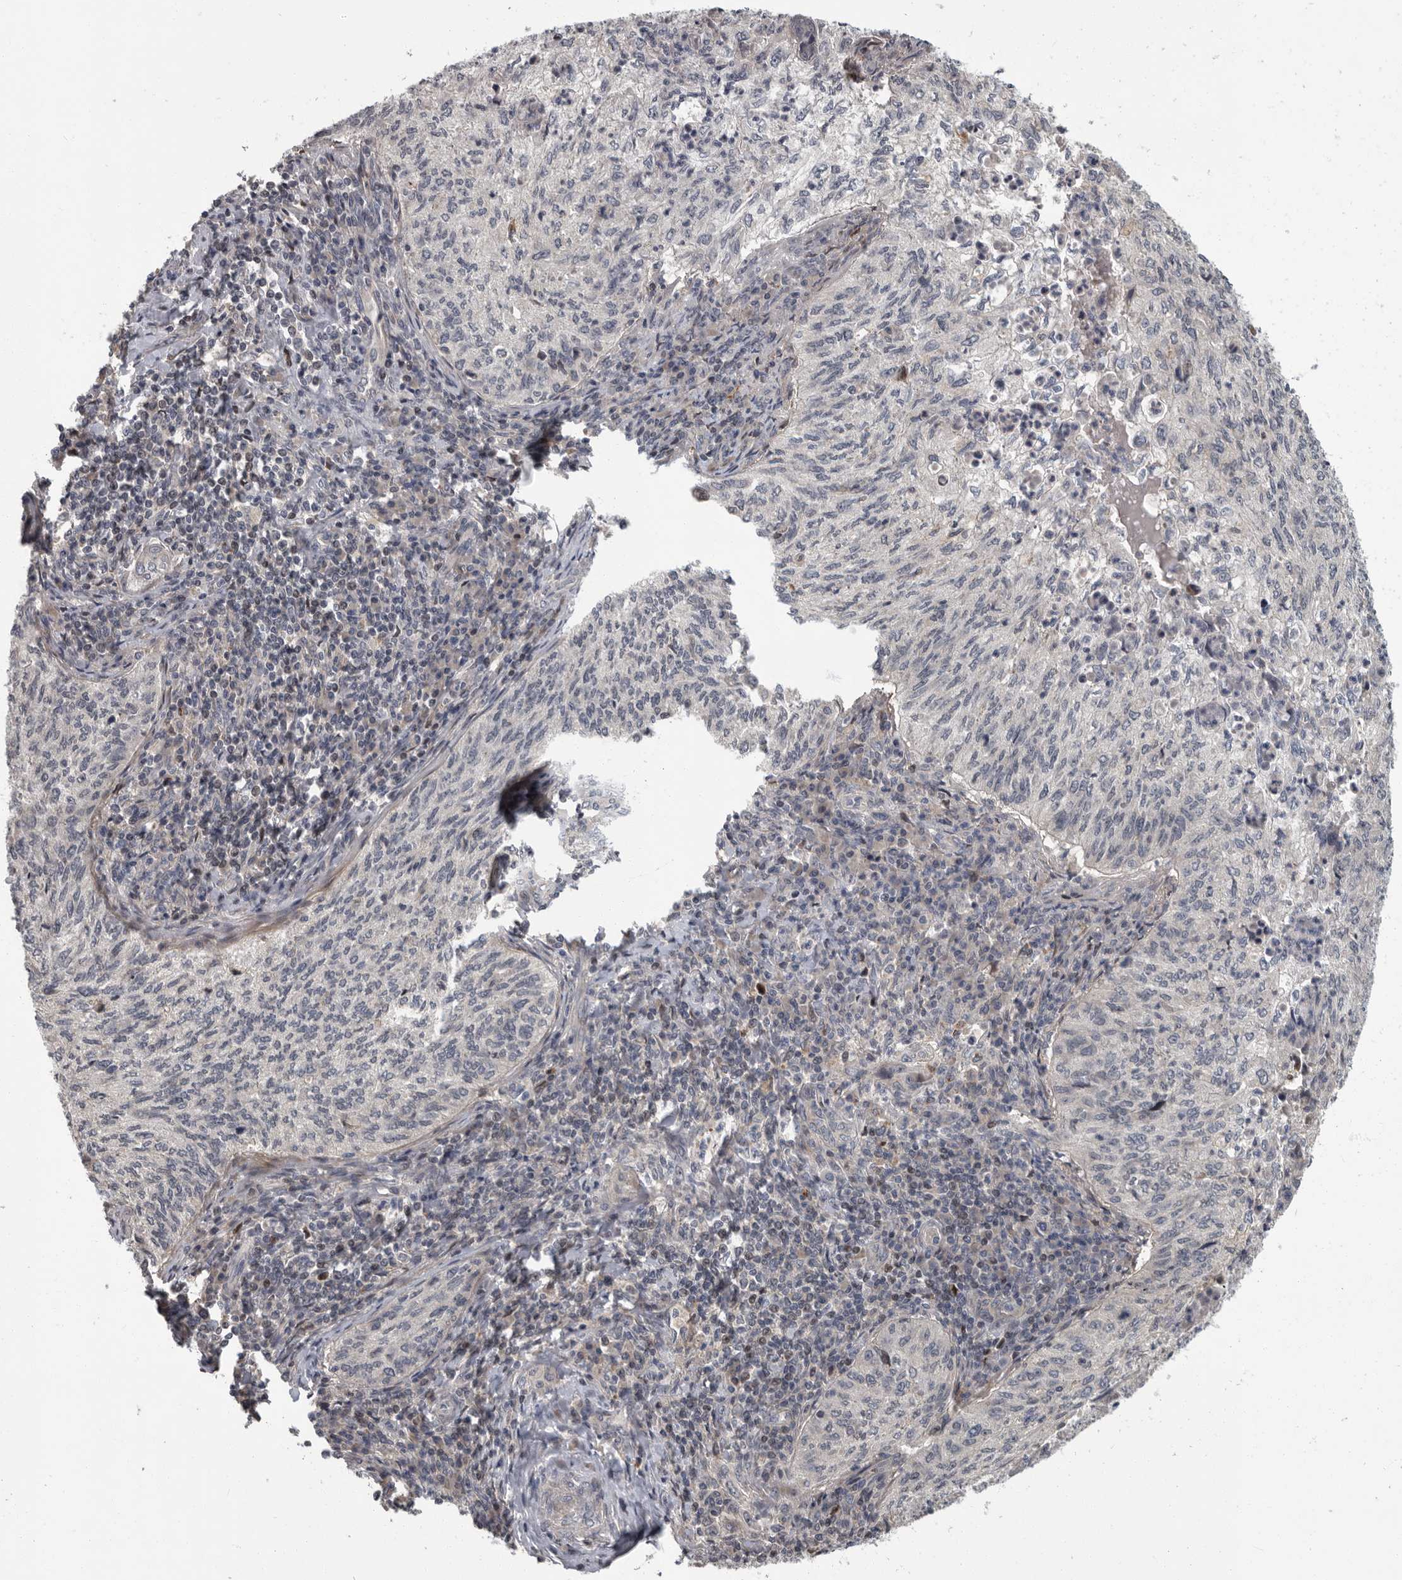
{"staining": {"intensity": "negative", "quantity": "none", "location": "none"}, "tissue": "cervical cancer", "cell_type": "Tumor cells", "image_type": "cancer", "snomed": [{"axis": "morphology", "description": "Squamous cell carcinoma, NOS"}, {"axis": "topography", "description": "Cervix"}], "caption": "IHC micrograph of neoplastic tissue: human cervical squamous cell carcinoma stained with DAB reveals no significant protein expression in tumor cells.", "gene": "PDE7A", "patient": {"sex": "female", "age": 30}}